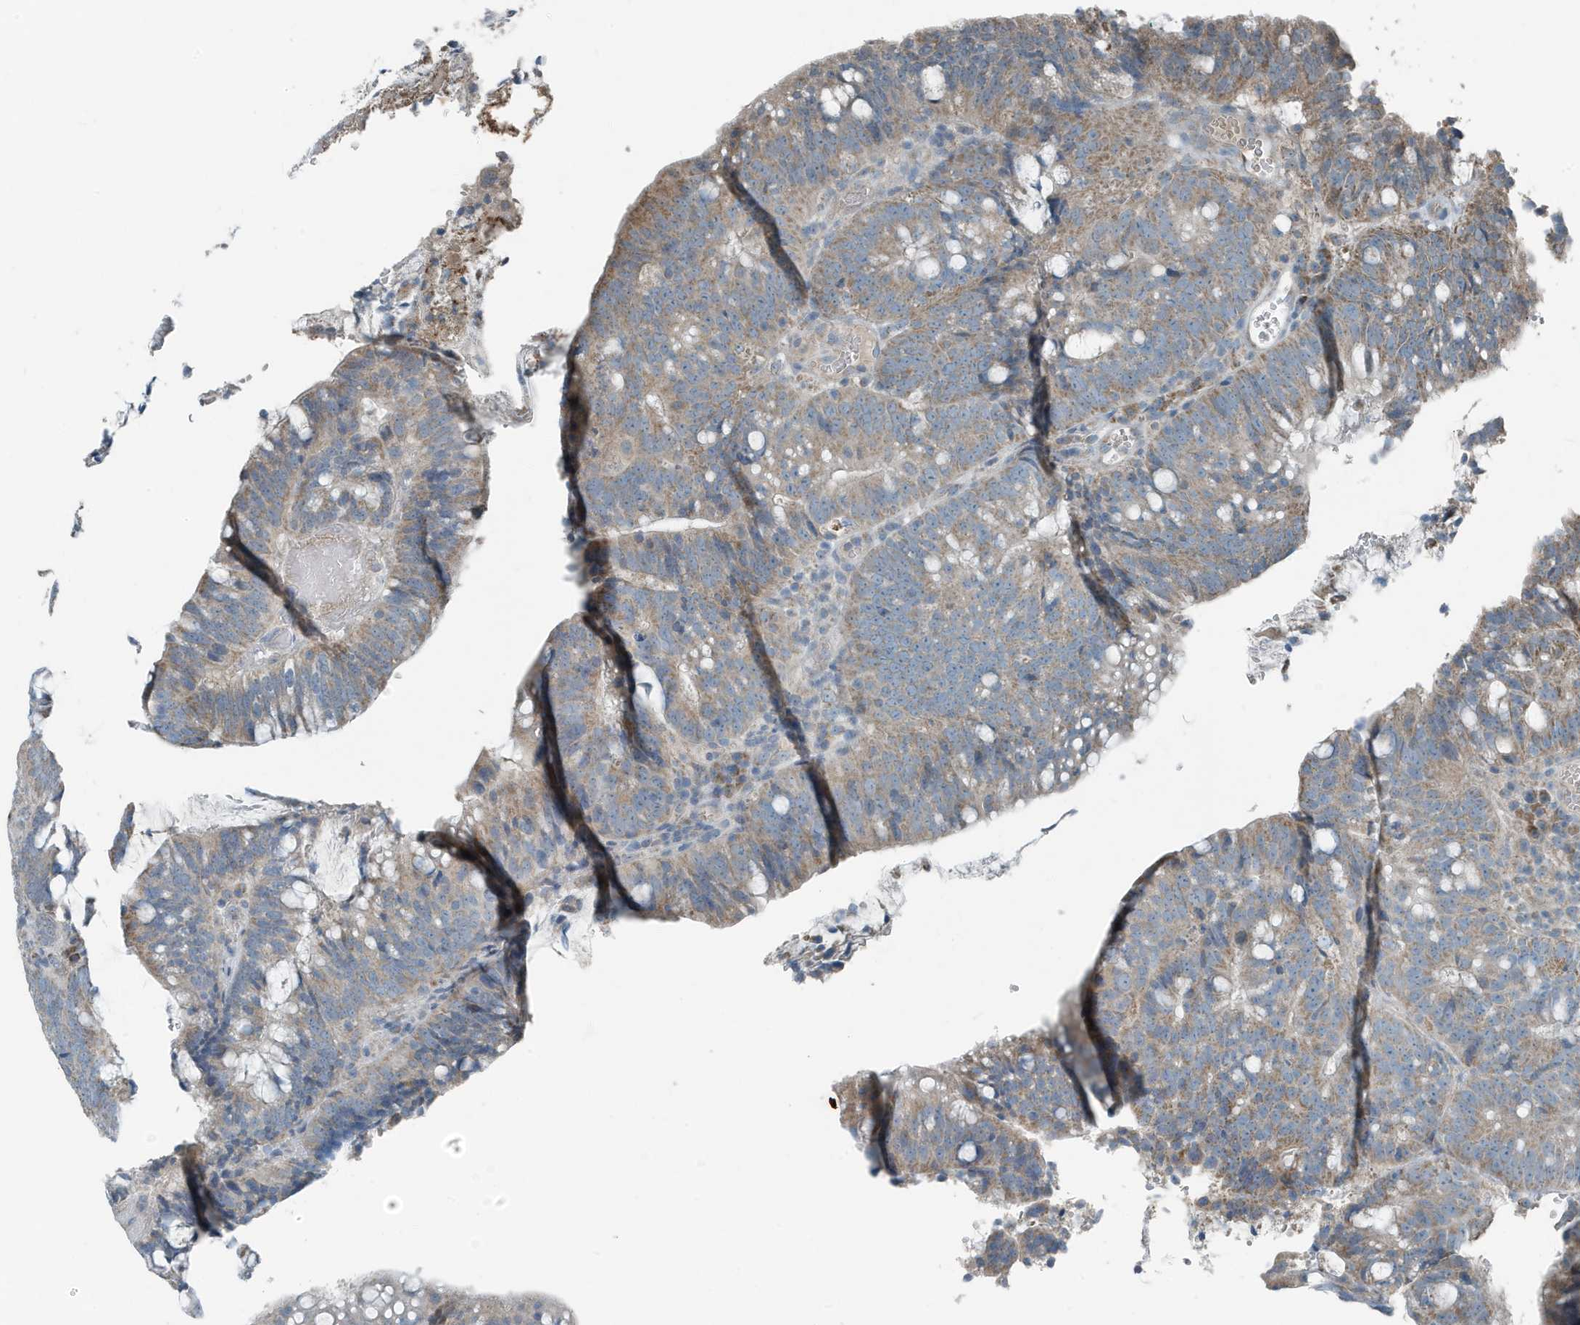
{"staining": {"intensity": "weak", "quantity": ">75%", "location": "cytoplasmic/membranous"}, "tissue": "colorectal cancer", "cell_type": "Tumor cells", "image_type": "cancer", "snomed": [{"axis": "morphology", "description": "Adenocarcinoma, NOS"}, {"axis": "topography", "description": "Colon"}], "caption": "Tumor cells display low levels of weak cytoplasmic/membranous staining in approximately >75% of cells in human colorectal adenocarcinoma.", "gene": "MT-CYB", "patient": {"sex": "female", "age": 66}}